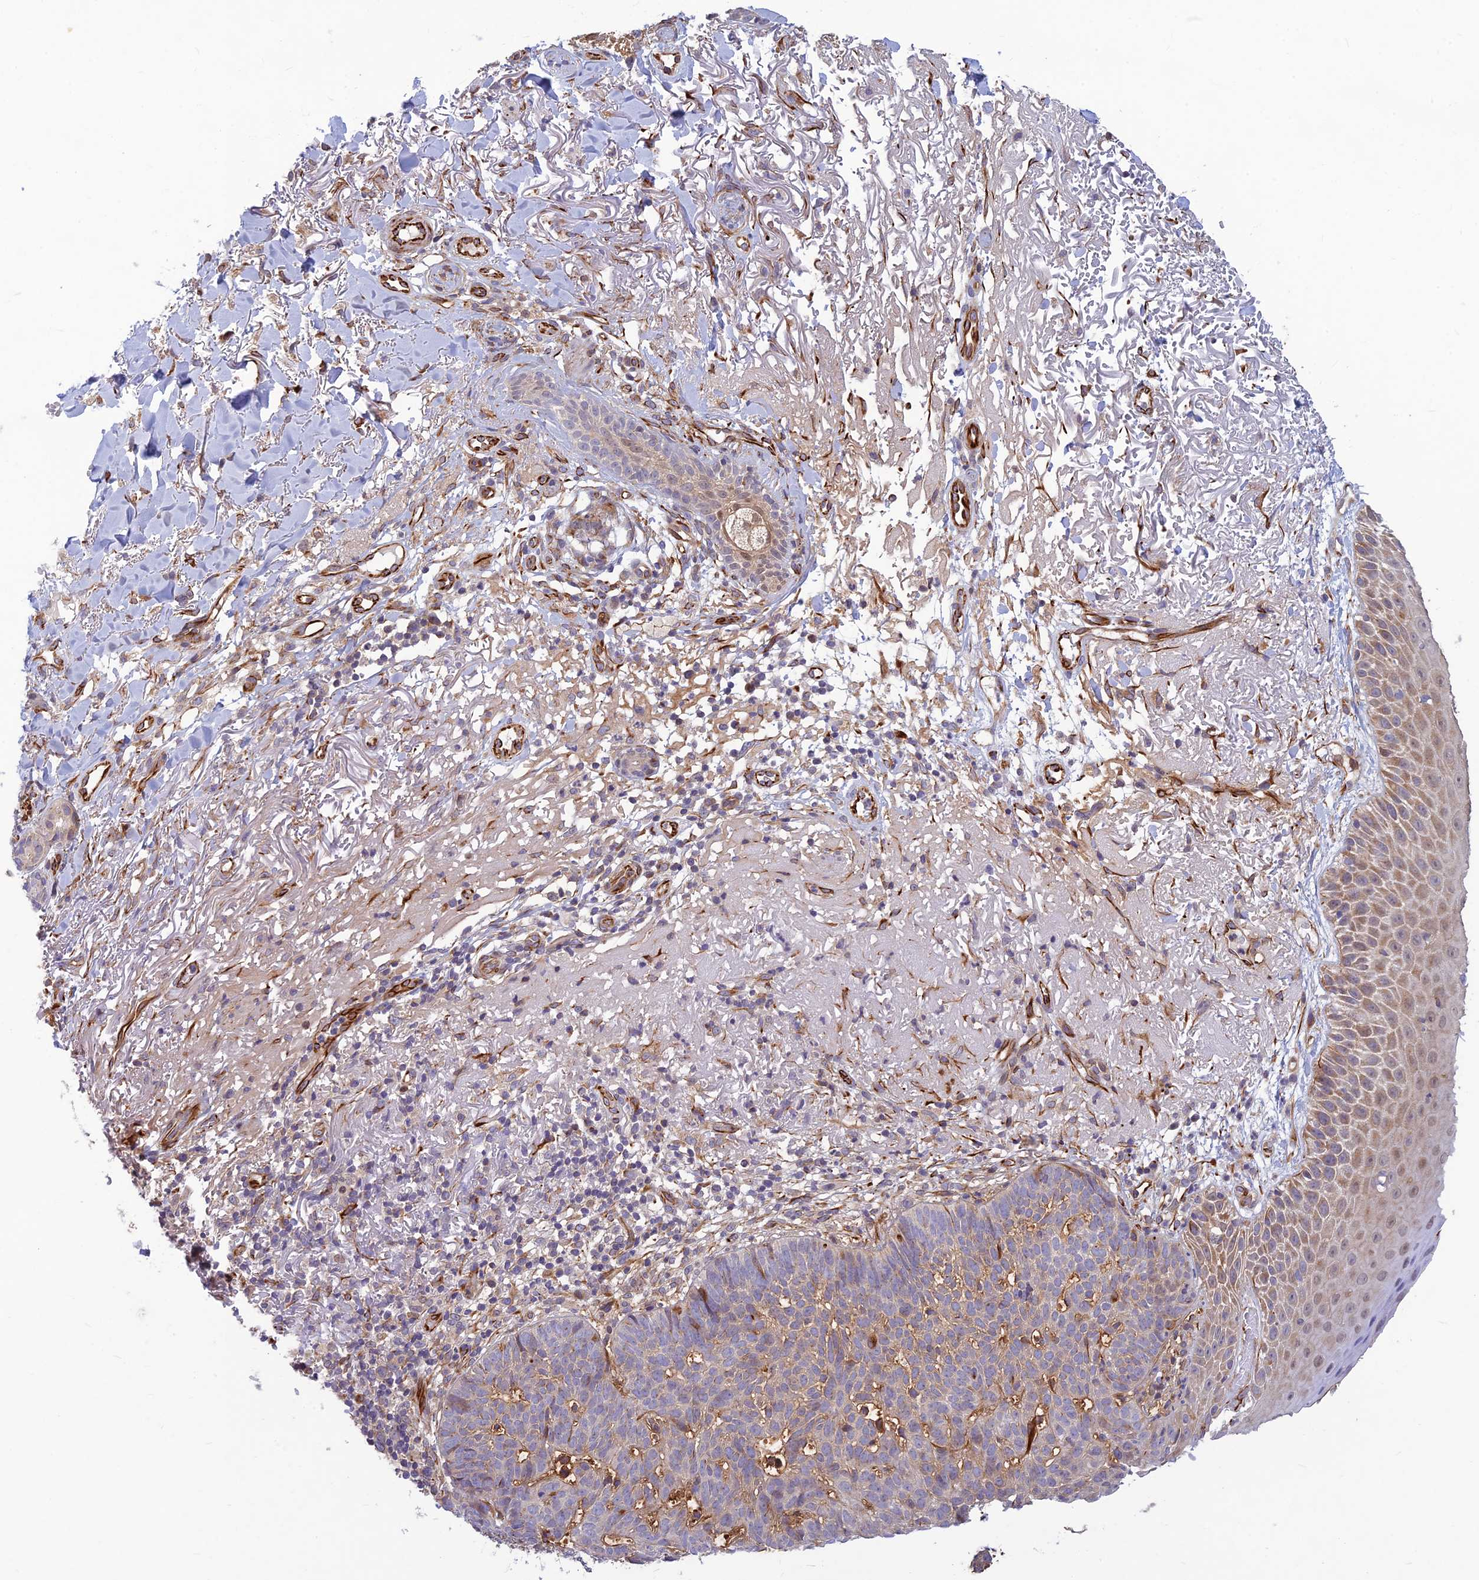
{"staining": {"intensity": "negative", "quantity": "none", "location": "none"}, "tissue": "skin cancer", "cell_type": "Tumor cells", "image_type": "cancer", "snomed": [{"axis": "morphology", "description": "Basal cell carcinoma"}, {"axis": "topography", "description": "Skin"}], "caption": "Tumor cells are negative for brown protein staining in skin cancer (basal cell carcinoma).", "gene": "ST8SIA5", "patient": {"sex": "female", "age": 78}}